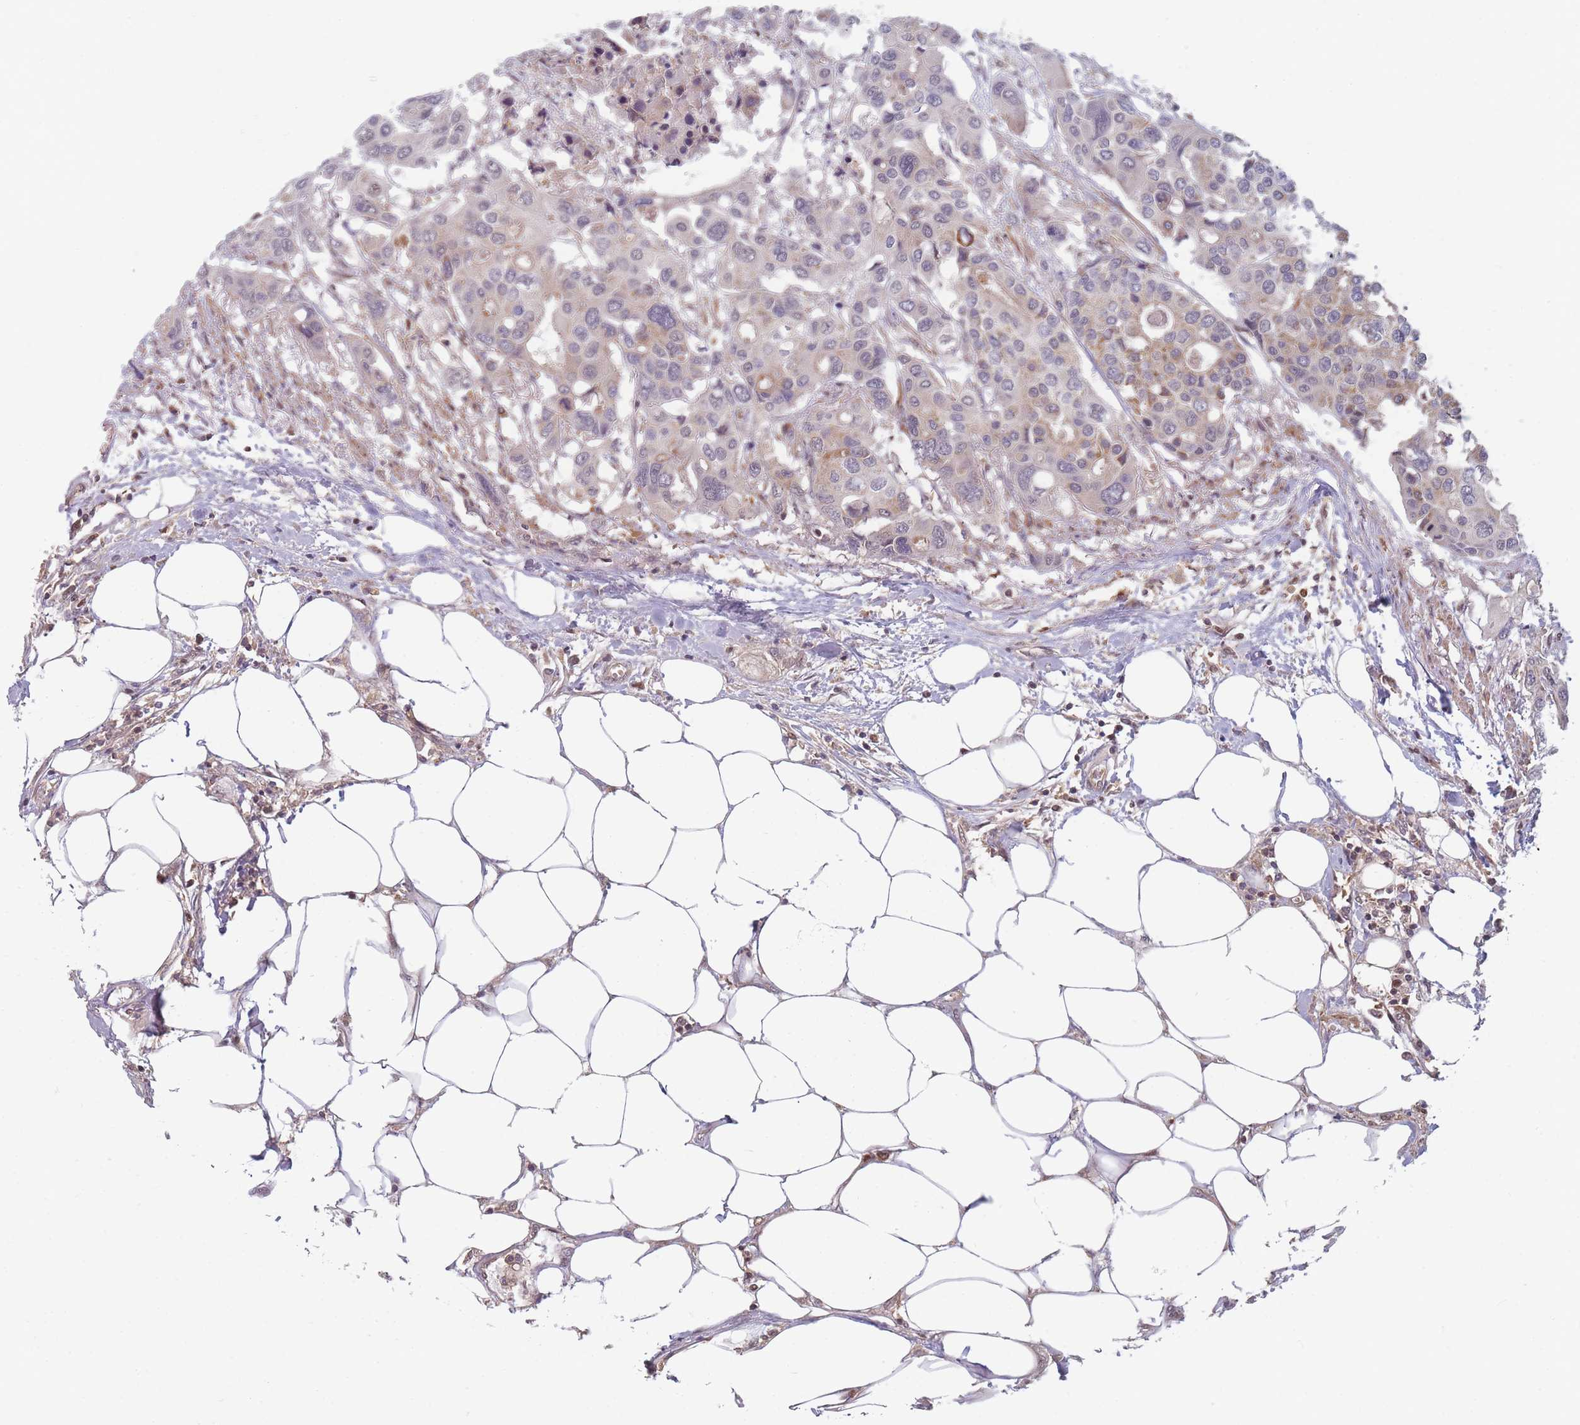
{"staining": {"intensity": "weak", "quantity": "<25%", "location": "cytoplasmic/membranous"}, "tissue": "colorectal cancer", "cell_type": "Tumor cells", "image_type": "cancer", "snomed": [{"axis": "morphology", "description": "Adenocarcinoma, NOS"}, {"axis": "topography", "description": "Colon"}], "caption": "There is no significant expression in tumor cells of colorectal cancer (adenocarcinoma).", "gene": "FAM153A", "patient": {"sex": "male", "age": 77}}